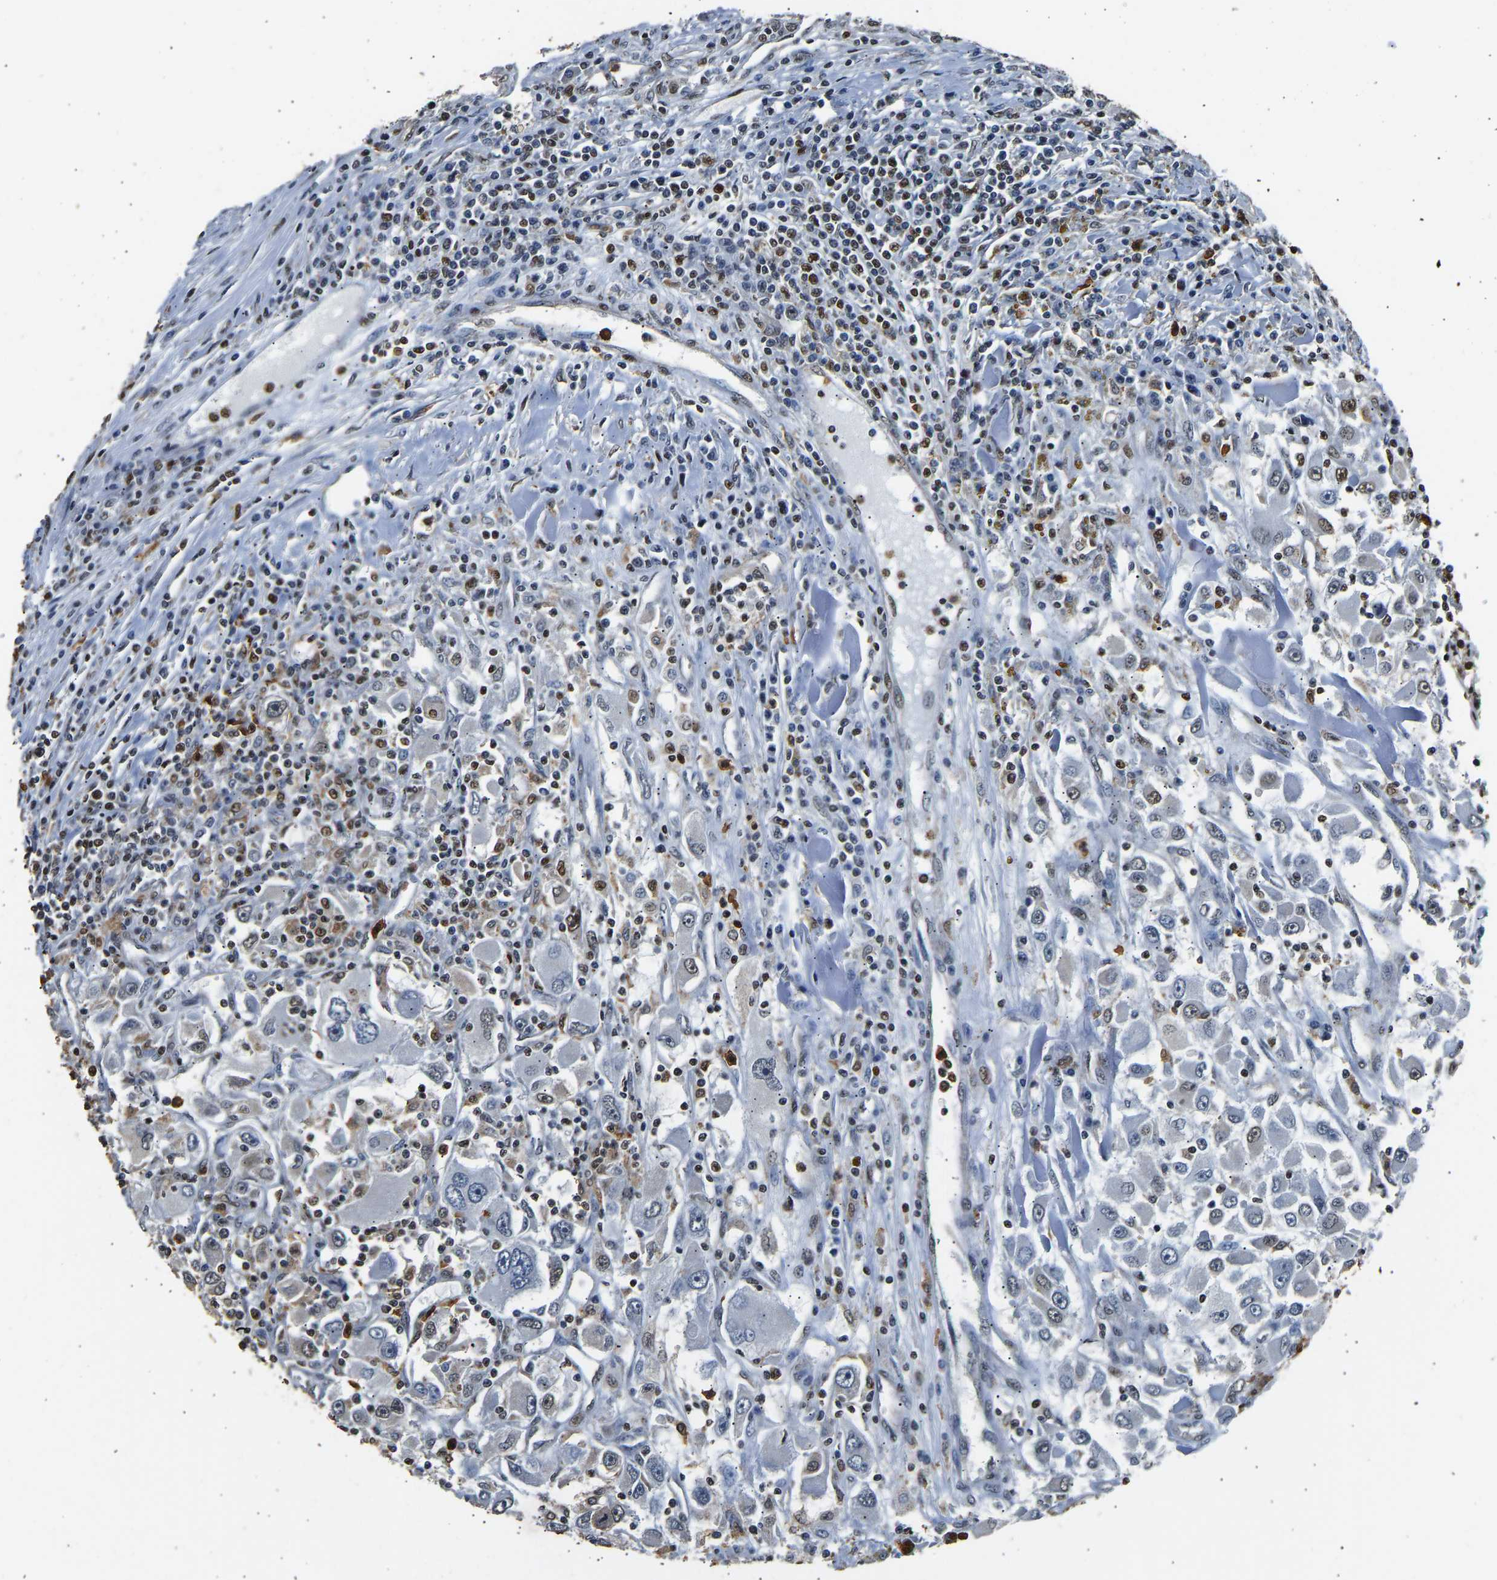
{"staining": {"intensity": "weak", "quantity": "<25%", "location": "nuclear"}, "tissue": "renal cancer", "cell_type": "Tumor cells", "image_type": "cancer", "snomed": [{"axis": "morphology", "description": "Adenocarcinoma, NOS"}, {"axis": "topography", "description": "Kidney"}], "caption": "Tumor cells show no significant positivity in adenocarcinoma (renal).", "gene": "SAFB", "patient": {"sex": "female", "age": 52}}